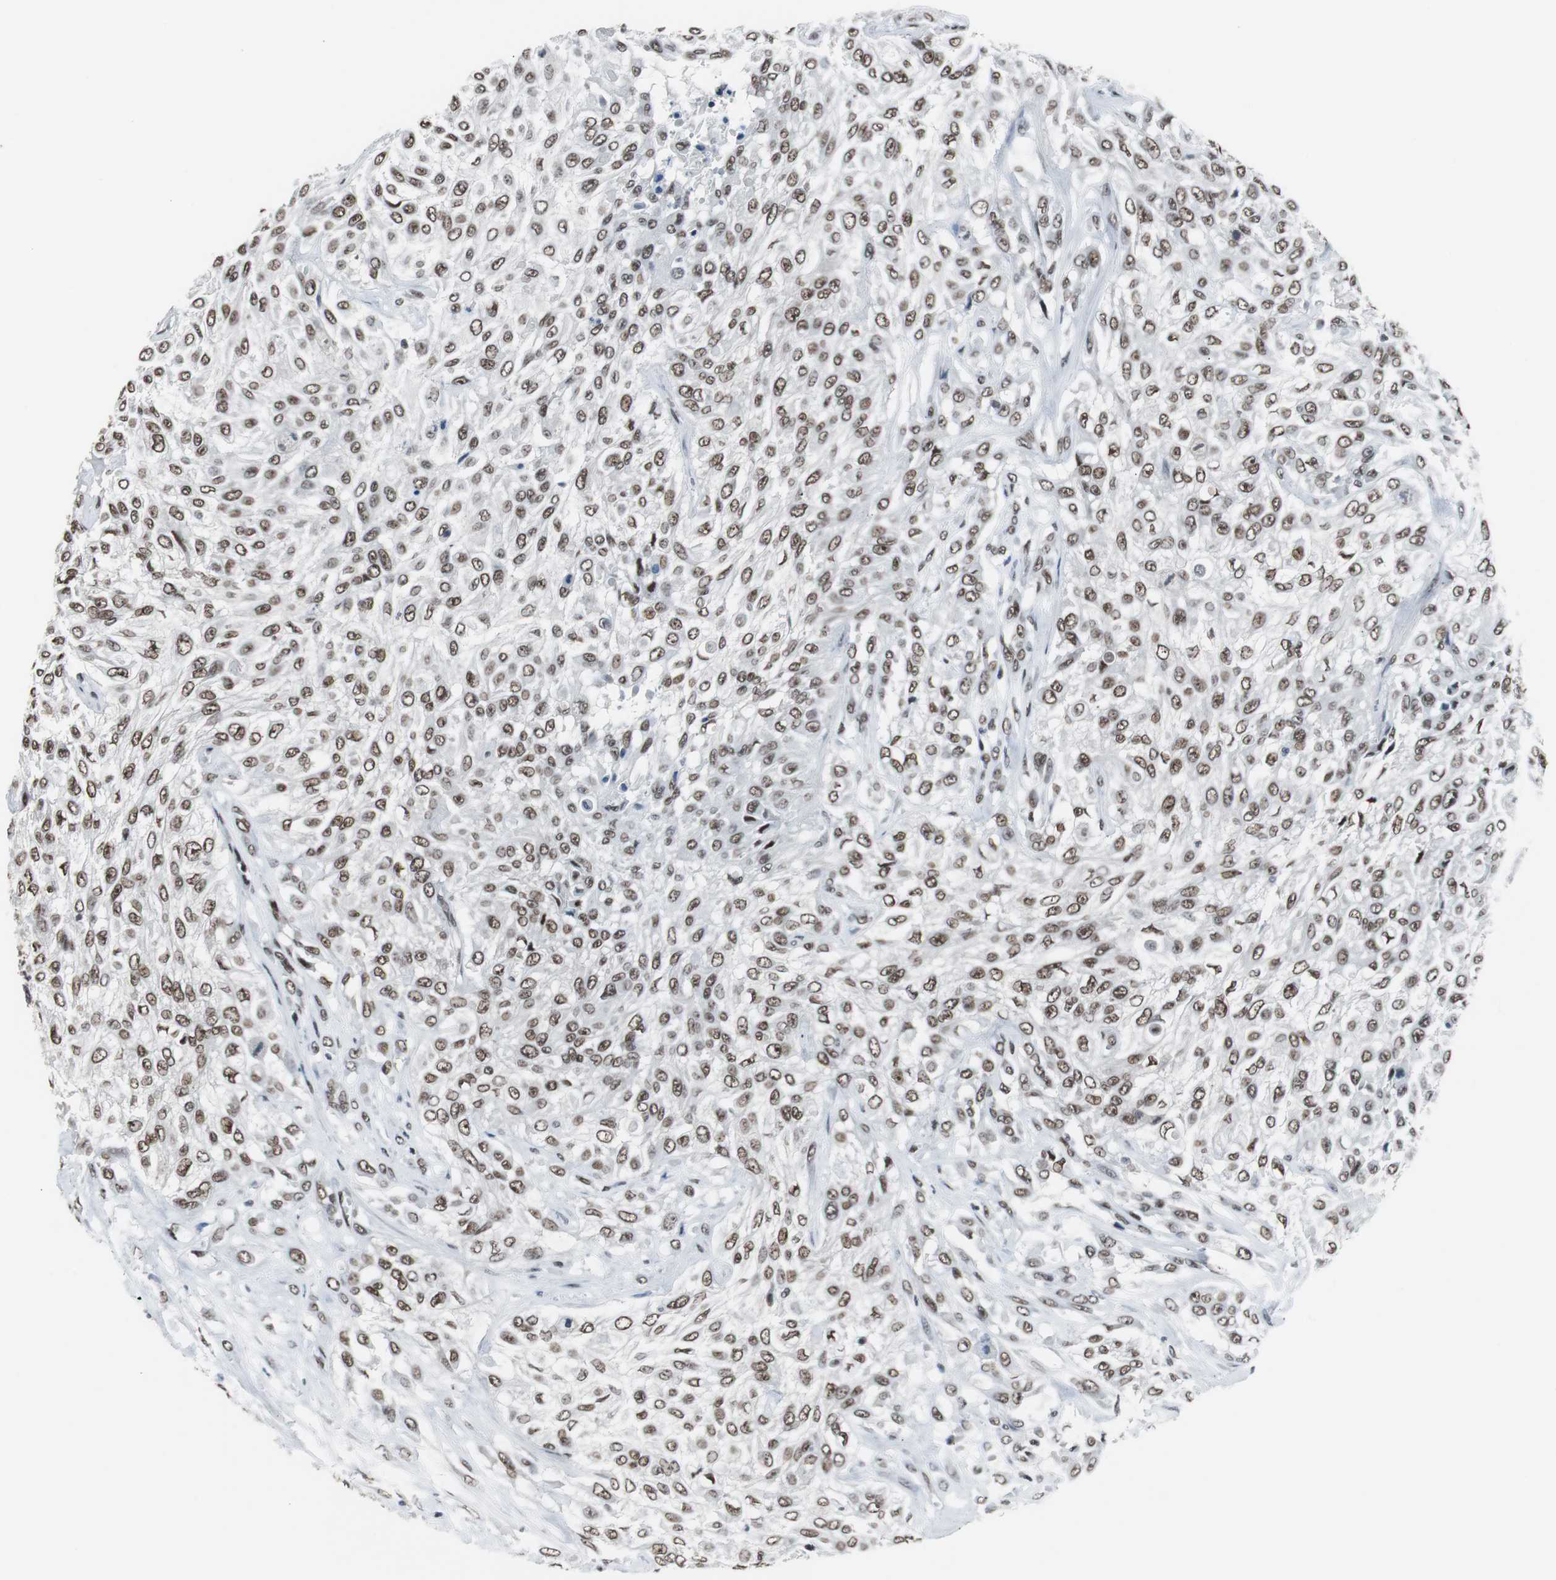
{"staining": {"intensity": "strong", "quantity": ">75%", "location": "nuclear"}, "tissue": "urothelial cancer", "cell_type": "Tumor cells", "image_type": "cancer", "snomed": [{"axis": "morphology", "description": "Urothelial carcinoma, High grade"}, {"axis": "topography", "description": "Urinary bladder"}], "caption": "Tumor cells display high levels of strong nuclear expression in about >75% of cells in urothelial carcinoma (high-grade). The protein is shown in brown color, while the nuclei are stained blue.", "gene": "TAF7", "patient": {"sex": "male", "age": 57}}